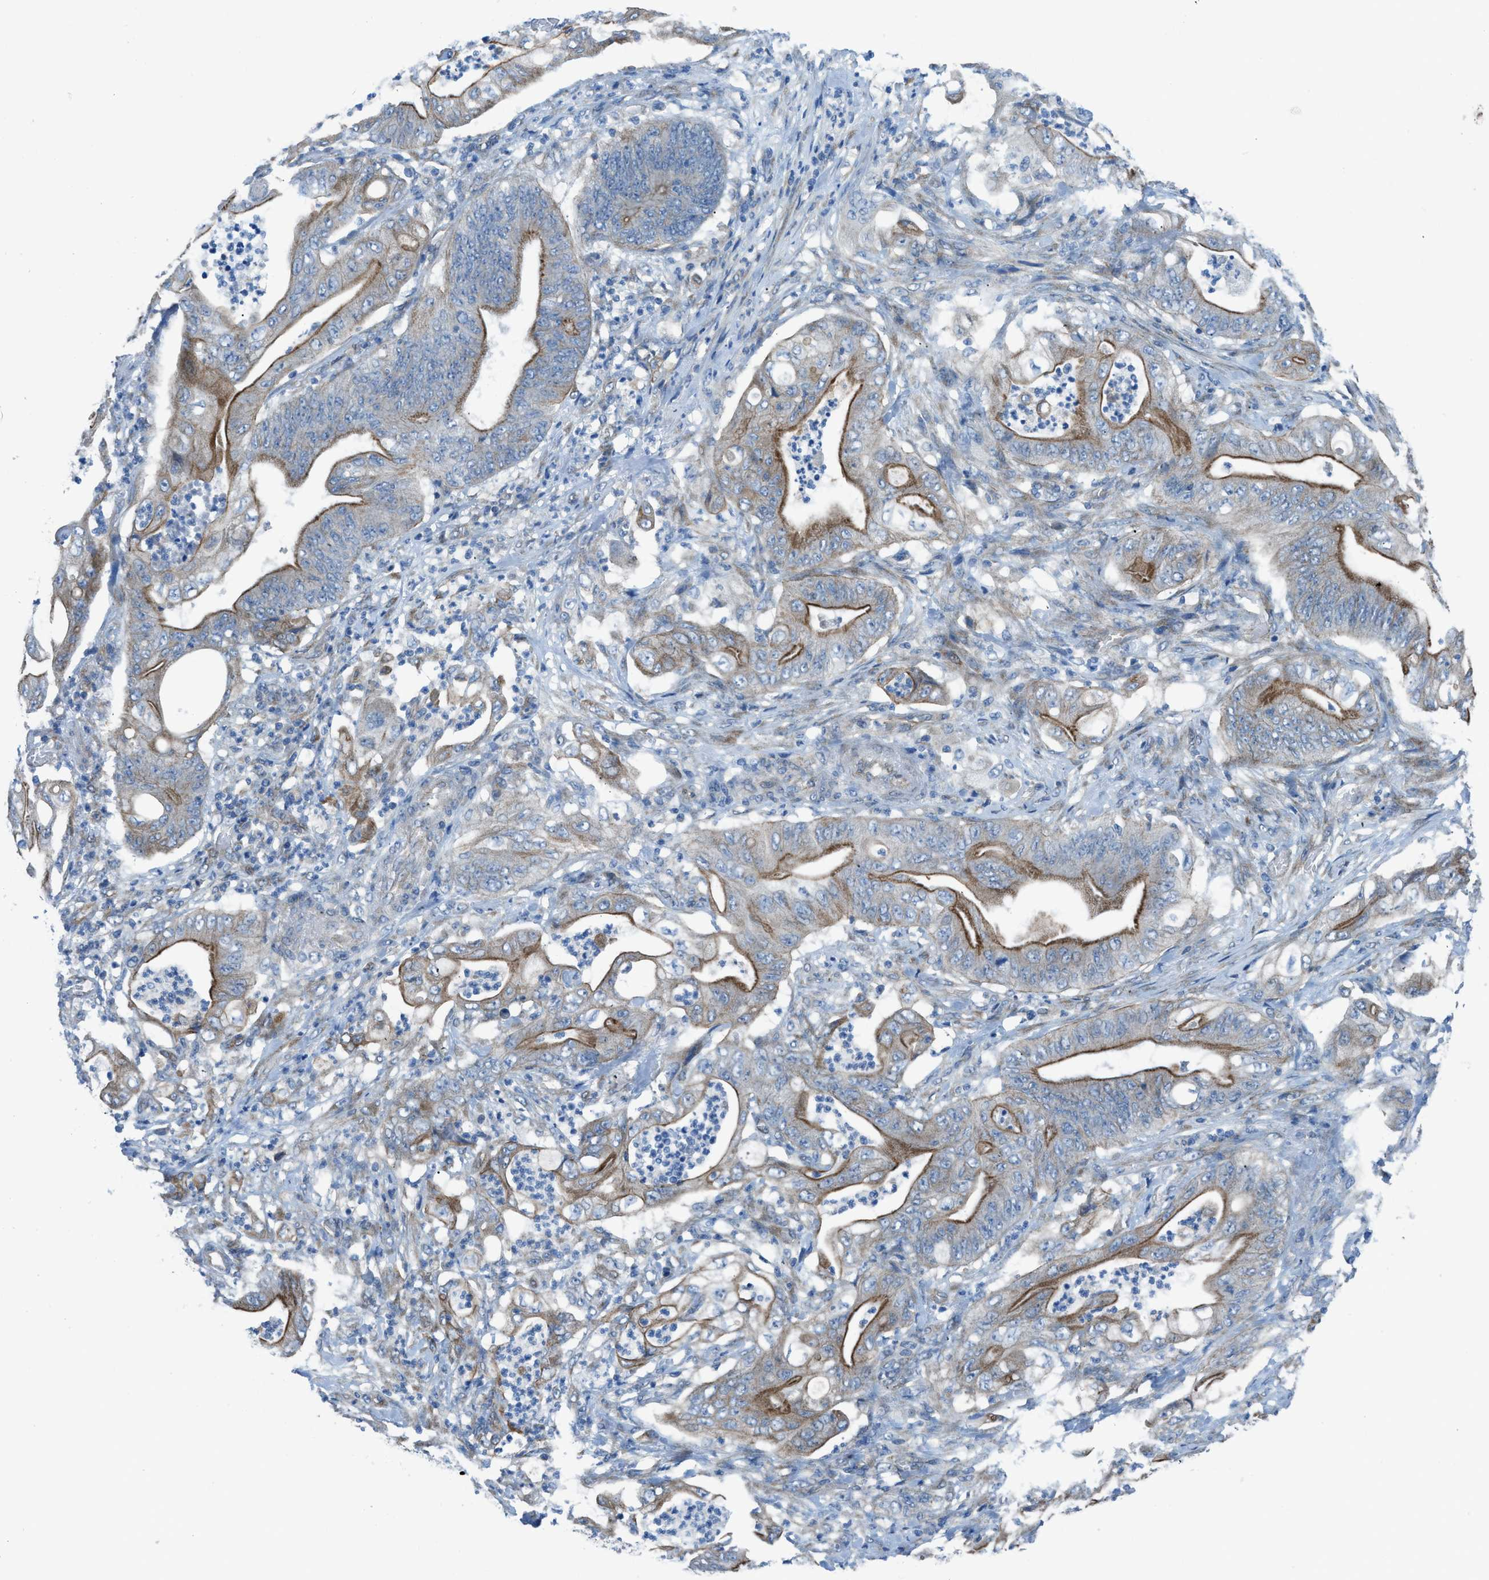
{"staining": {"intensity": "moderate", "quantity": "25%-75%", "location": "cytoplasmic/membranous"}, "tissue": "stomach cancer", "cell_type": "Tumor cells", "image_type": "cancer", "snomed": [{"axis": "morphology", "description": "Adenocarcinoma, NOS"}, {"axis": "topography", "description": "Stomach"}], "caption": "This photomicrograph shows stomach cancer stained with immunohistochemistry to label a protein in brown. The cytoplasmic/membranous of tumor cells show moderate positivity for the protein. Nuclei are counter-stained blue.", "gene": "PRKN", "patient": {"sex": "female", "age": 73}}